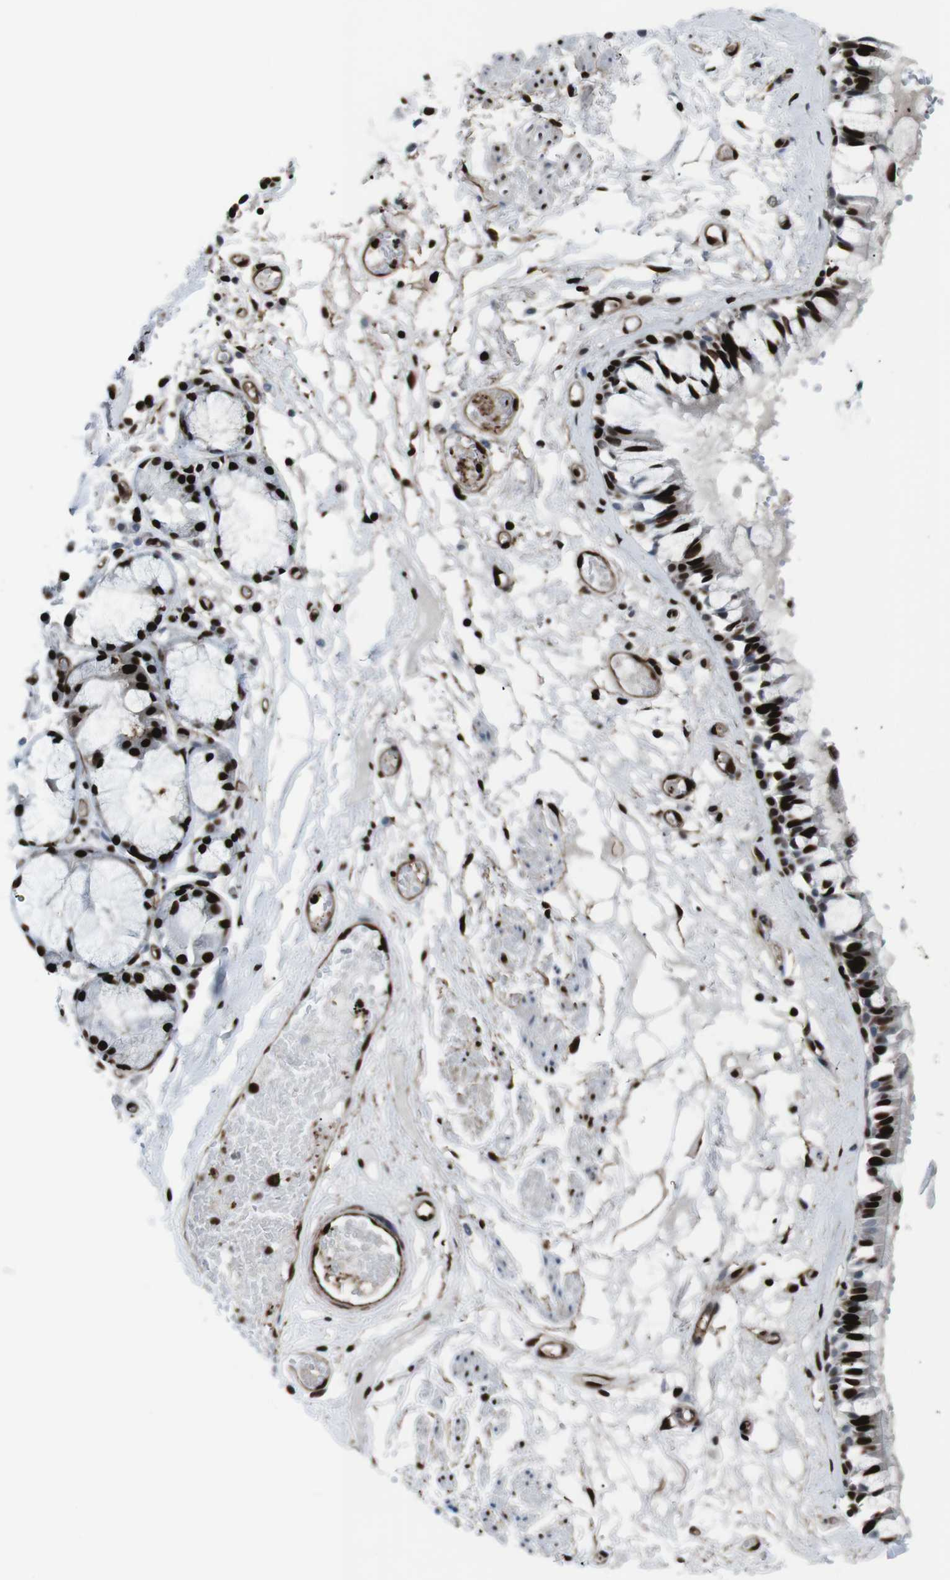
{"staining": {"intensity": "strong", "quantity": ">75%", "location": "cytoplasmic/membranous,nuclear"}, "tissue": "bronchus", "cell_type": "Respiratory epithelial cells", "image_type": "normal", "snomed": [{"axis": "morphology", "description": "Normal tissue, NOS"}, {"axis": "morphology", "description": "Inflammation, NOS"}, {"axis": "topography", "description": "Cartilage tissue"}, {"axis": "topography", "description": "Lung"}], "caption": "Immunohistochemical staining of benign bronchus reveals strong cytoplasmic/membranous,nuclear protein positivity in approximately >75% of respiratory epithelial cells. Using DAB (3,3'-diaminobenzidine) (brown) and hematoxylin (blue) stains, captured at high magnification using brightfield microscopy.", "gene": "HNRNPU", "patient": {"sex": "male", "age": 71}}